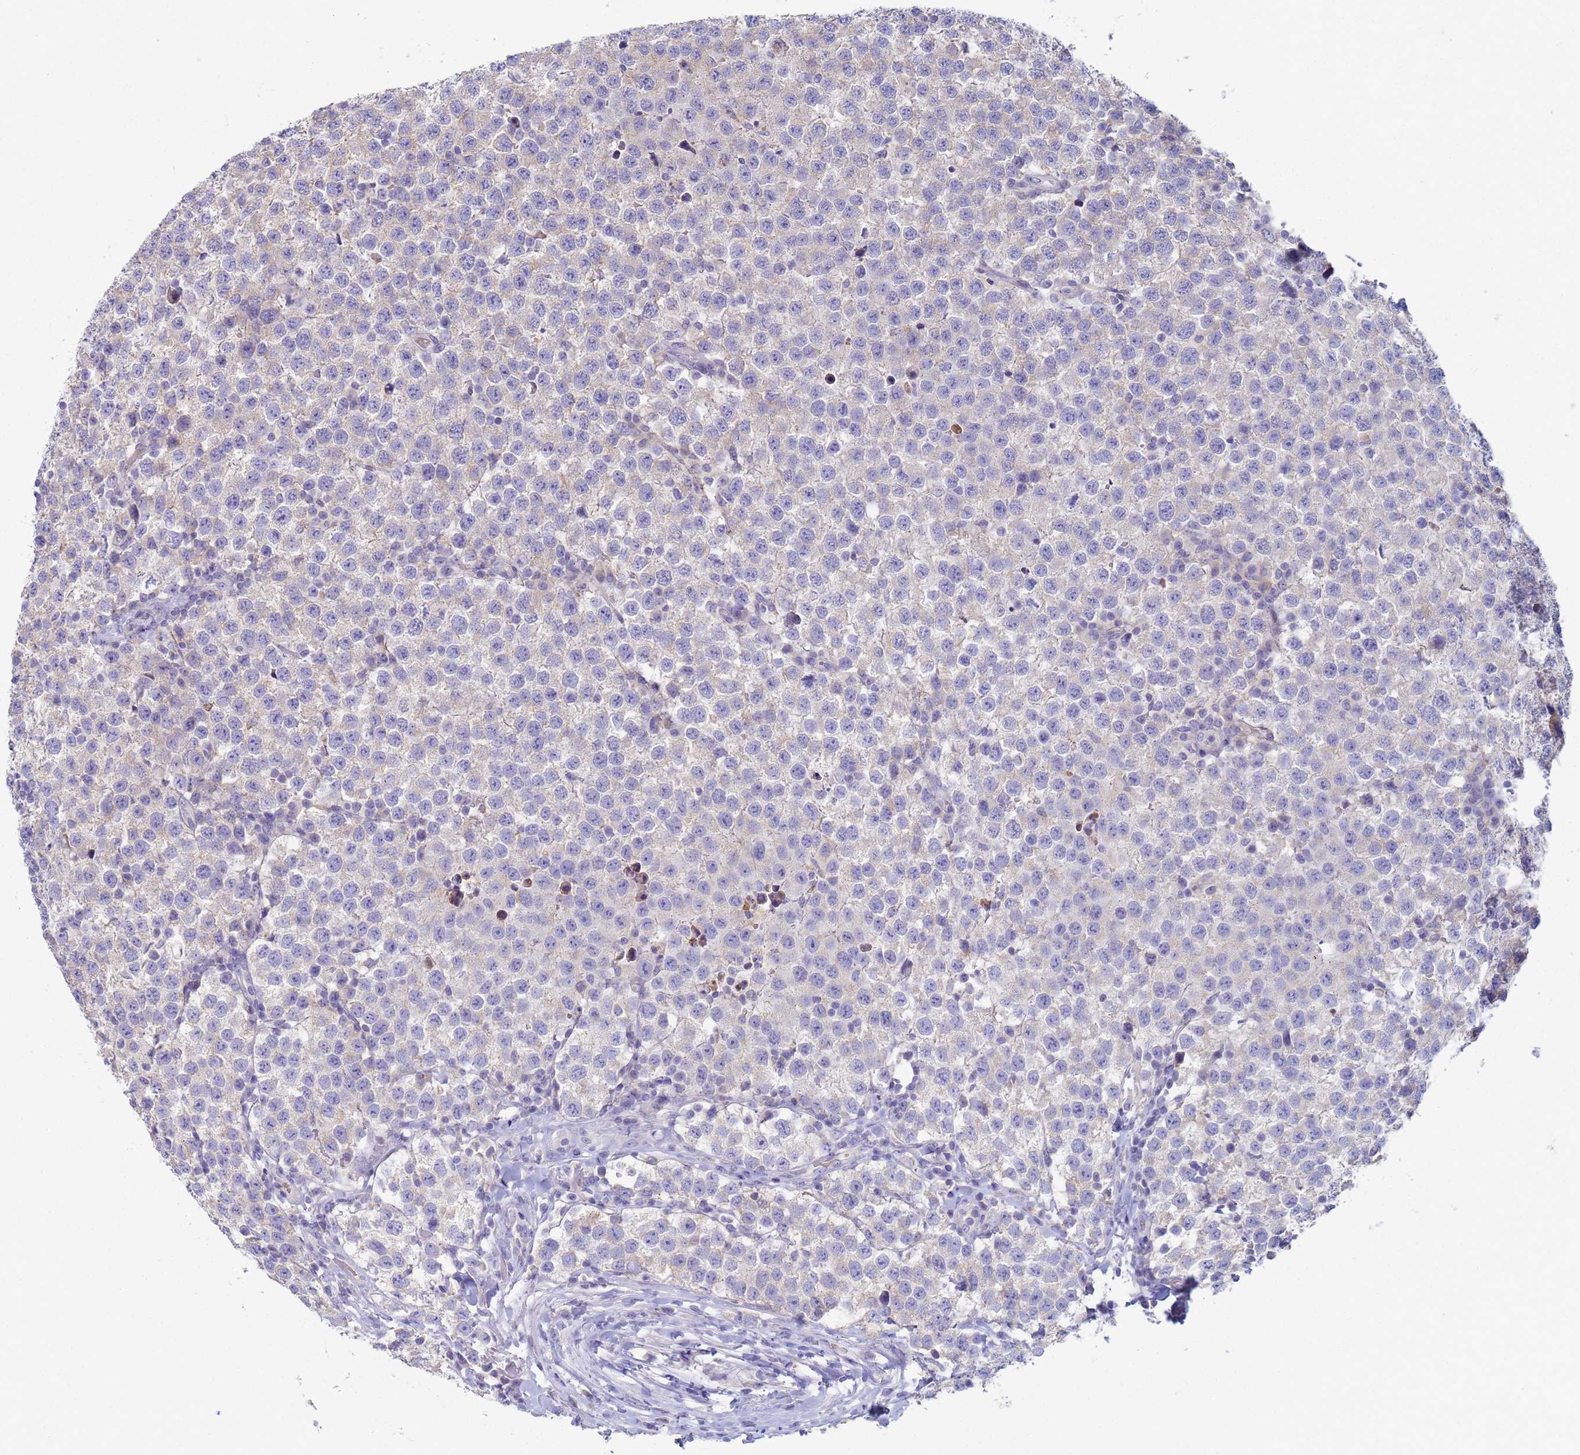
{"staining": {"intensity": "negative", "quantity": "none", "location": "none"}, "tissue": "testis cancer", "cell_type": "Tumor cells", "image_type": "cancer", "snomed": [{"axis": "morphology", "description": "Seminoma, NOS"}, {"axis": "topography", "description": "Testis"}], "caption": "Testis seminoma was stained to show a protein in brown. There is no significant staining in tumor cells.", "gene": "CR1", "patient": {"sex": "male", "age": 34}}